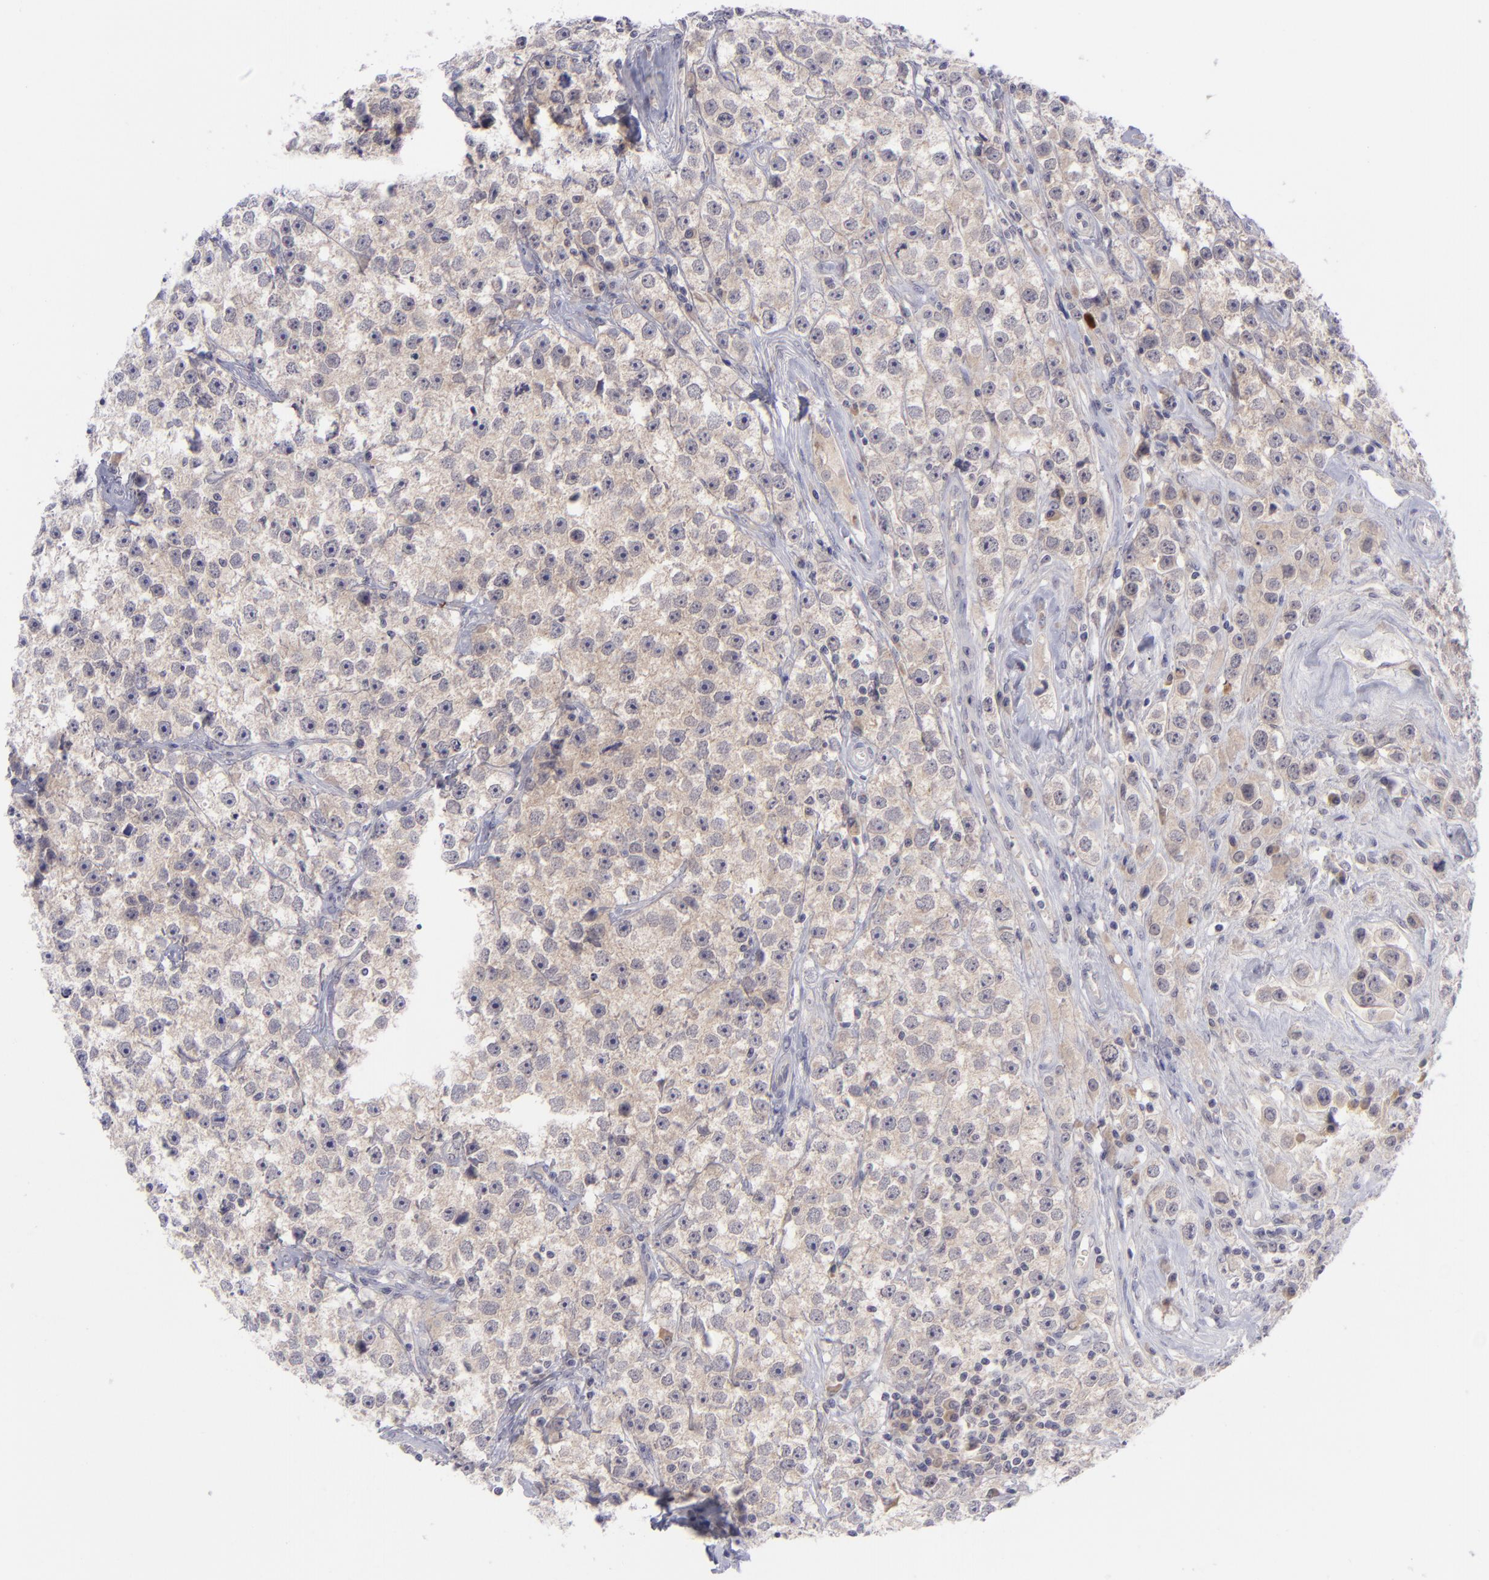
{"staining": {"intensity": "weak", "quantity": "25%-75%", "location": "cytoplasmic/membranous"}, "tissue": "testis cancer", "cell_type": "Tumor cells", "image_type": "cancer", "snomed": [{"axis": "morphology", "description": "Seminoma, NOS"}, {"axis": "topography", "description": "Testis"}], "caption": "High-magnification brightfield microscopy of testis cancer stained with DAB (brown) and counterstained with hematoxylin (blue). tumor cells exhibit weak cytoplasmic/membranous expression is present in about25%-75% of cells.", "gene": "EVPL", "patient": {"sex": "male", "age": 32}}